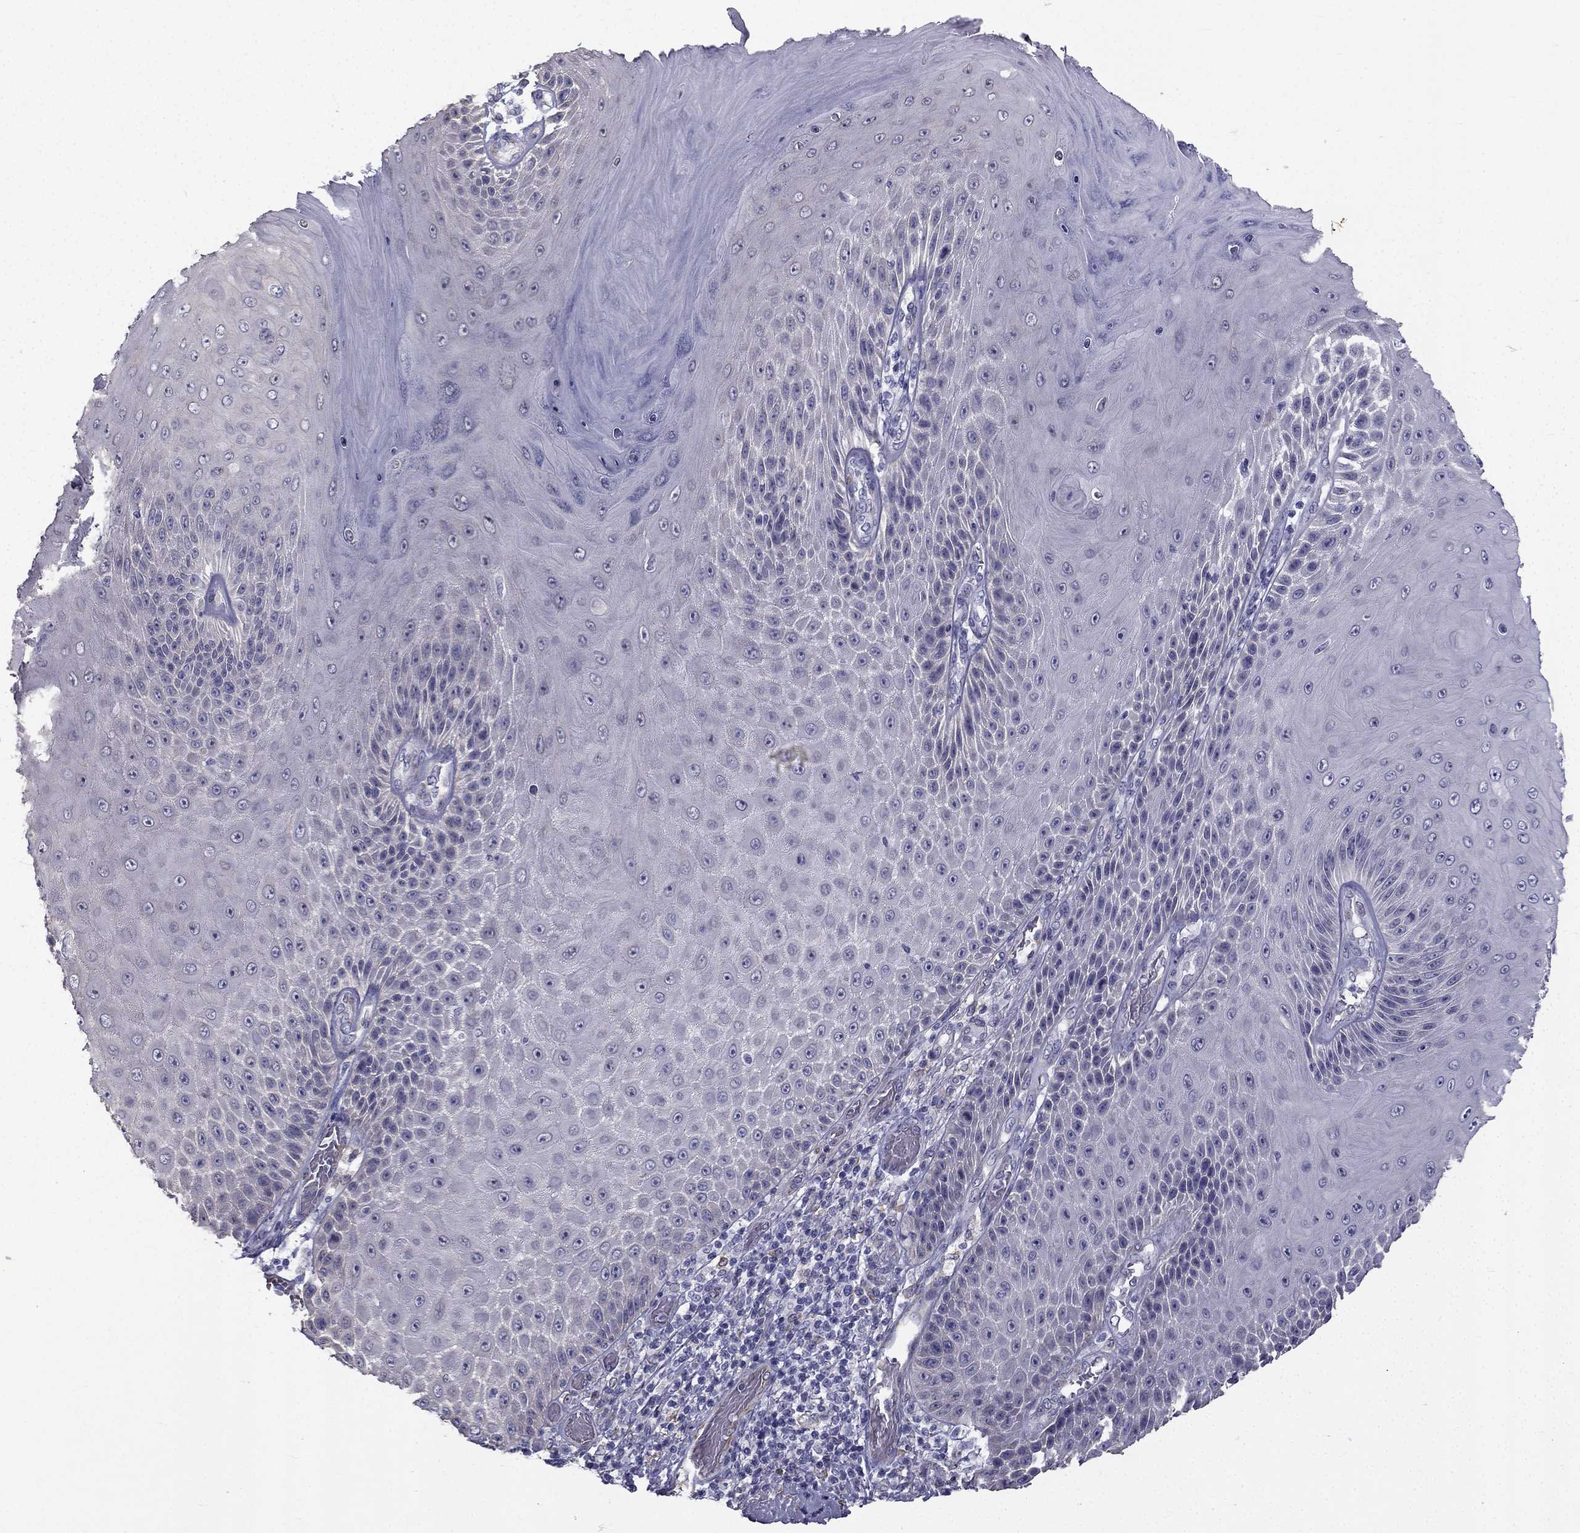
{"staining": {"intensity": "negative", "quantity": "none", "location": "none"}, "tissue": "skin cancer", "cell_type": "Tumor cells", "image_type": "cancer", "snomed": [{"axis": "morphology", "description": "Squamous cell carcinoma, NOS"}, {"axis": "topography", "description": "Skin"}], "caption": "A histopathology image of human skin cancer (squamous cell carcinoma) is negative for staining in tumor cells.", "gene": "CCDC40", "patient": {"sex": "male", "age": 62}}